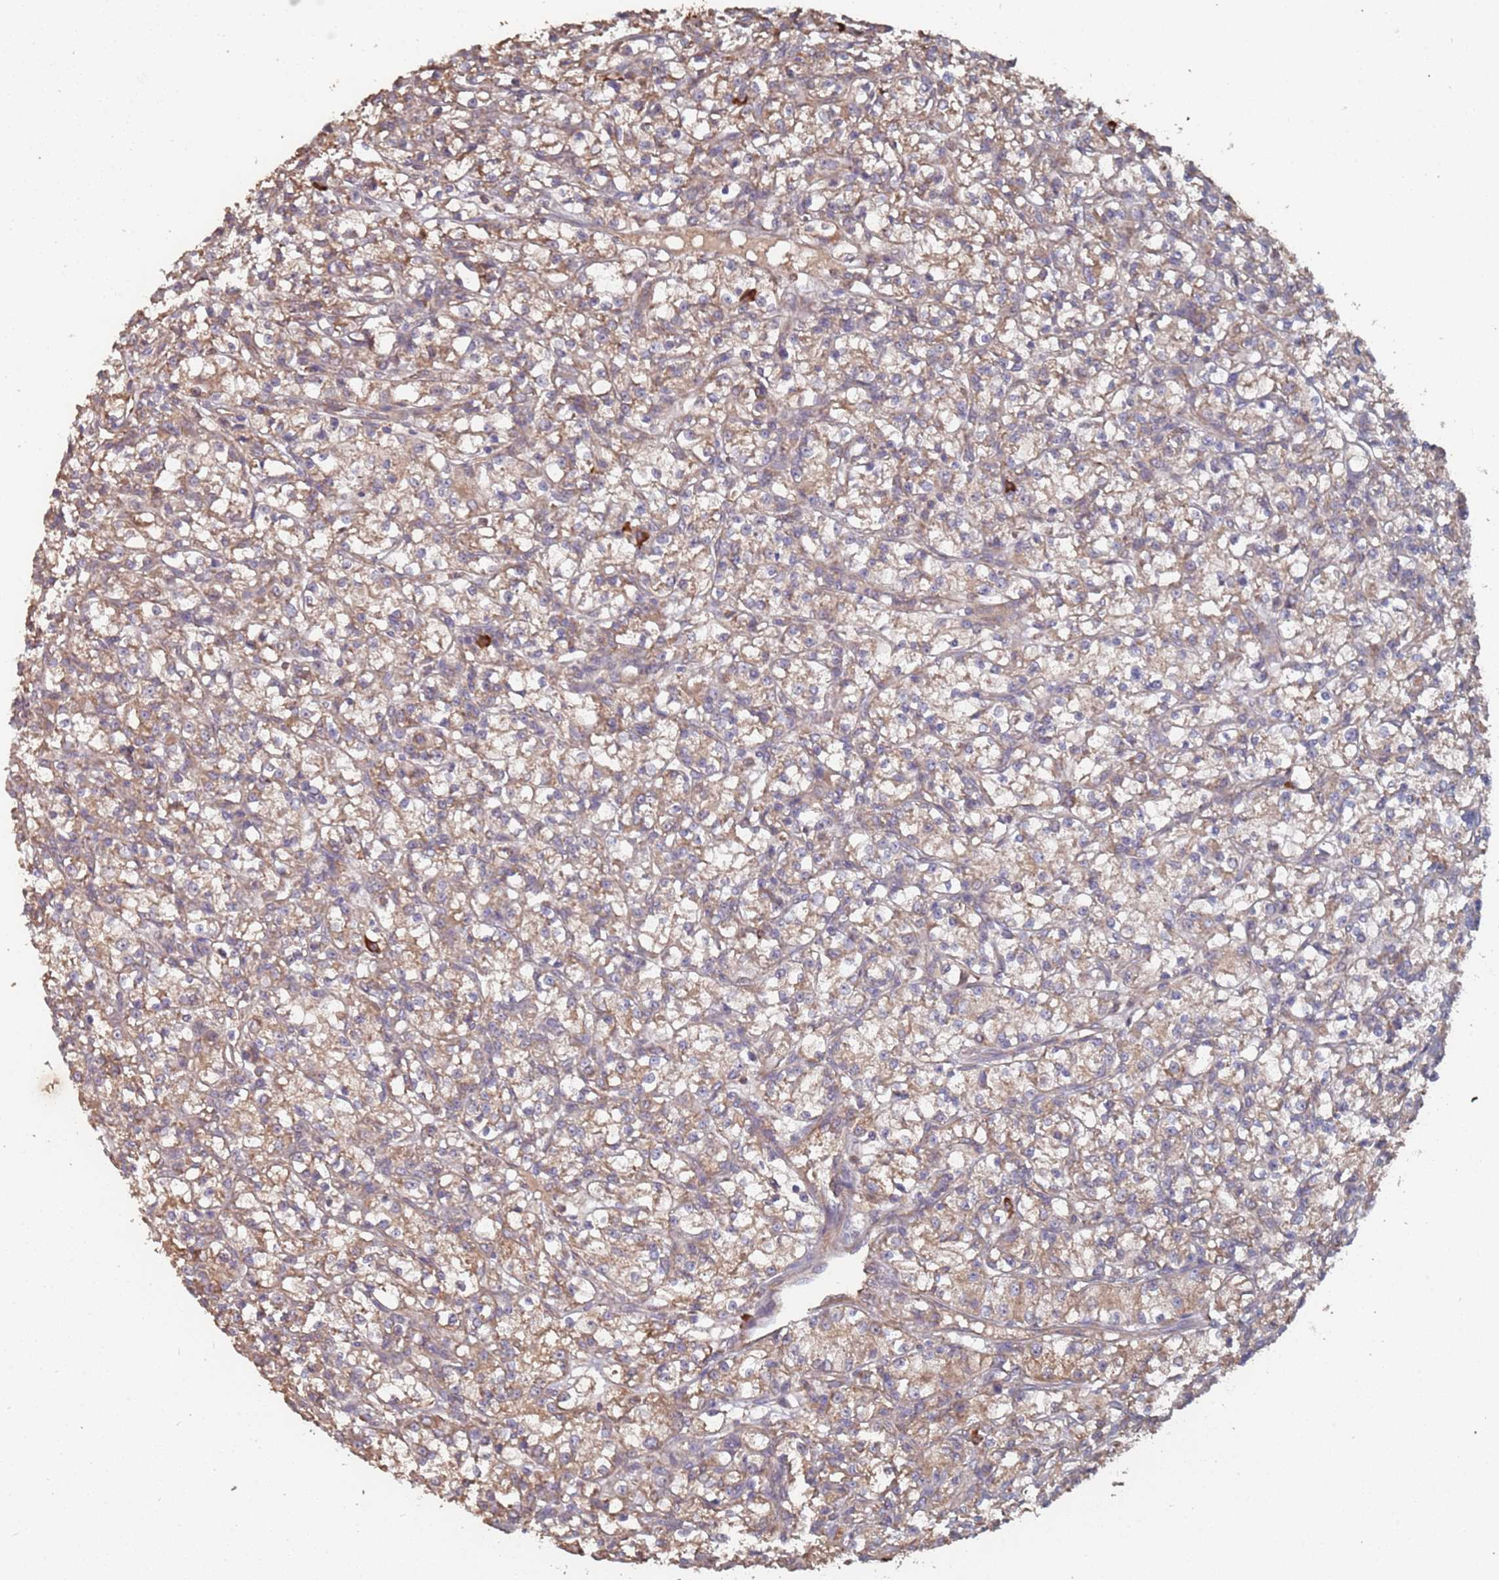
{"staining": {"intensity": "moderate", "quantity": ">75%", "location": "cytoplasmic/membranous"}, "tissue": "renal cancer", "cell_type": "Tumor cells", "image_type": "cancer", "snomed": [{"axis": "morphology", "description": "Adenocarcinoma, NOS"}, {"axis": "topography", "description": "Kidney"}], "caption": "Renal adenocarcinoma stained with a brown dye shows moderate cytoplasmic/membranous positive expression in approximately >75% of tumor cells.", "gene": "ATG5", "patient": {"sex": "female", "age": 59}}